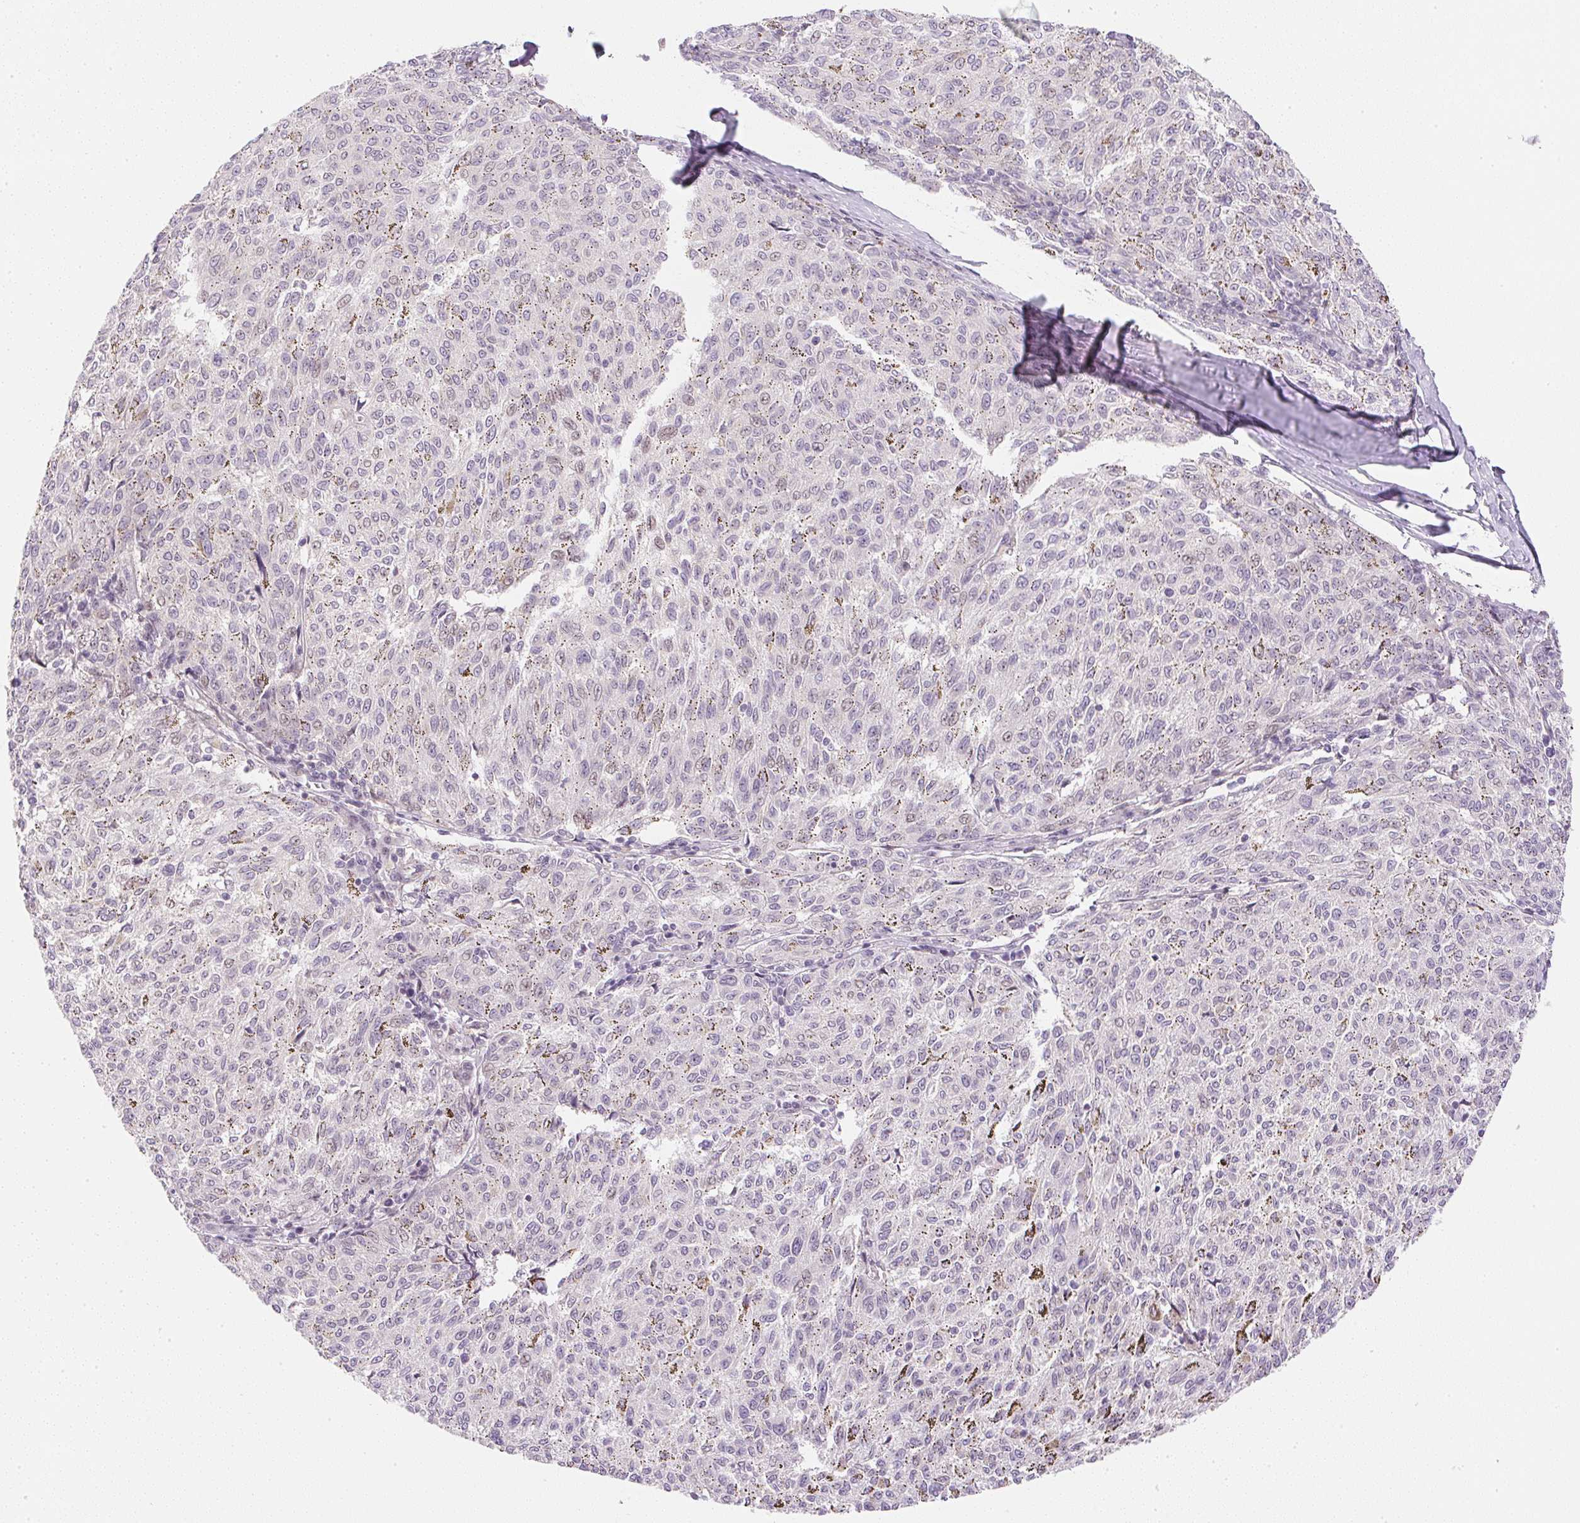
{"staining": {"intensity": "negative", "quantity": "none", "location": "none"}, "tissue": "melanoma", "cell_type": "Tumor cells", "image_type": "cancer", "snomed": [{"axis": "morphology", "description": "Malignant melanoma, NOS"}, {"axis": "topography", "description": "Skin"}], "caption": "Image shows no significant protein expression in tumor cells of melanoma.", "gene": "DPPA4", "patient": {"sex": "female", "age": 72}}